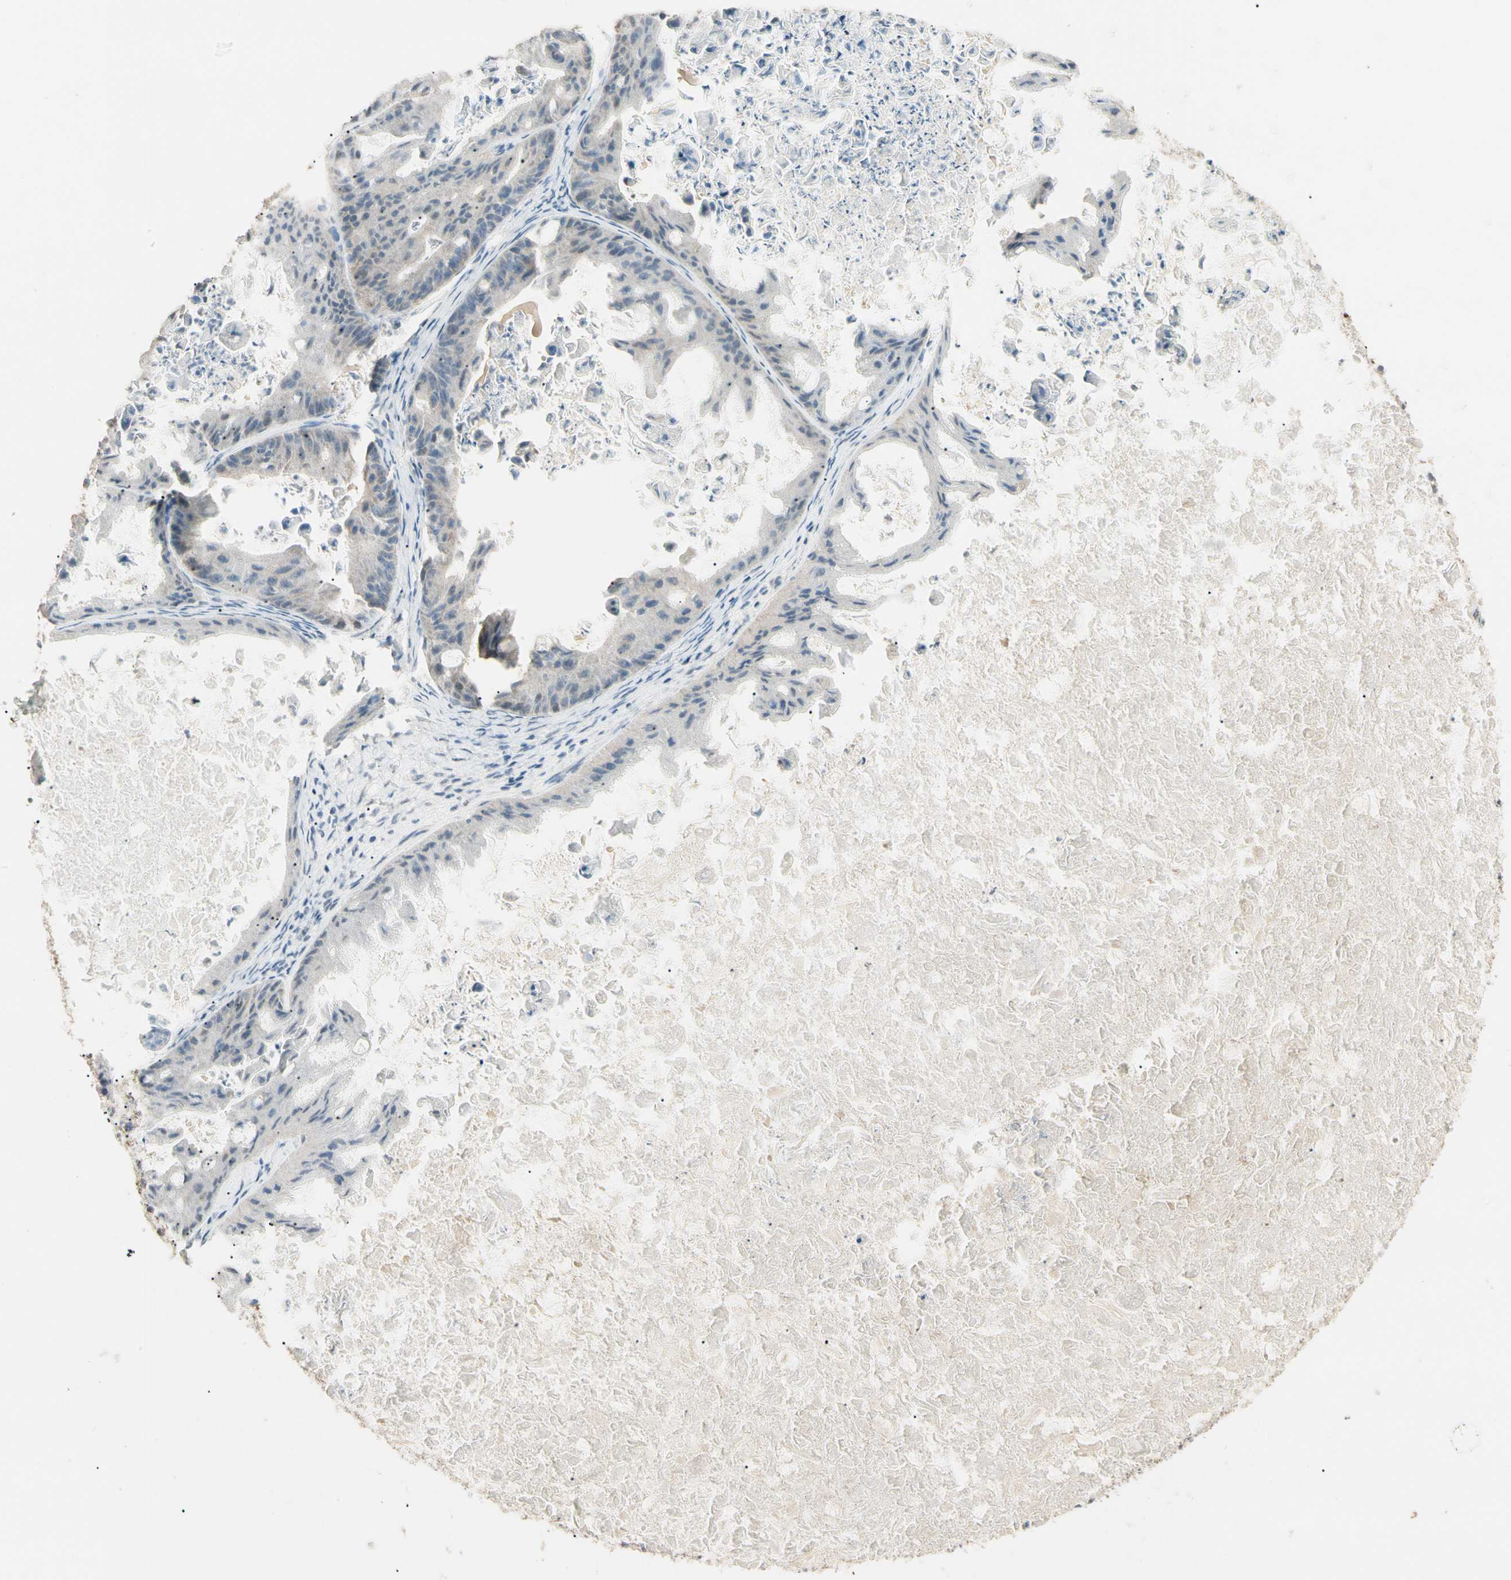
{"staining": {"intensity": "negative", "quantity": "none", "location": "none"}, "tissue": "ovarian cancer", "cell_type": "Tumor cells", "image_type": "cancer", "snomed": [{"axis": "morphology", "description": "Cystadenocarcinoma, mucinous, NOS"}, {"axis": "topography", "description": "Ovary"}], "caption": "Immunohistochemical staining of mucinous cystadenocarcinoma (ovarian) shows no significant expression in tumor cells.", "gene": "GNE", "patient": {"sex": "female", "age": 37}}